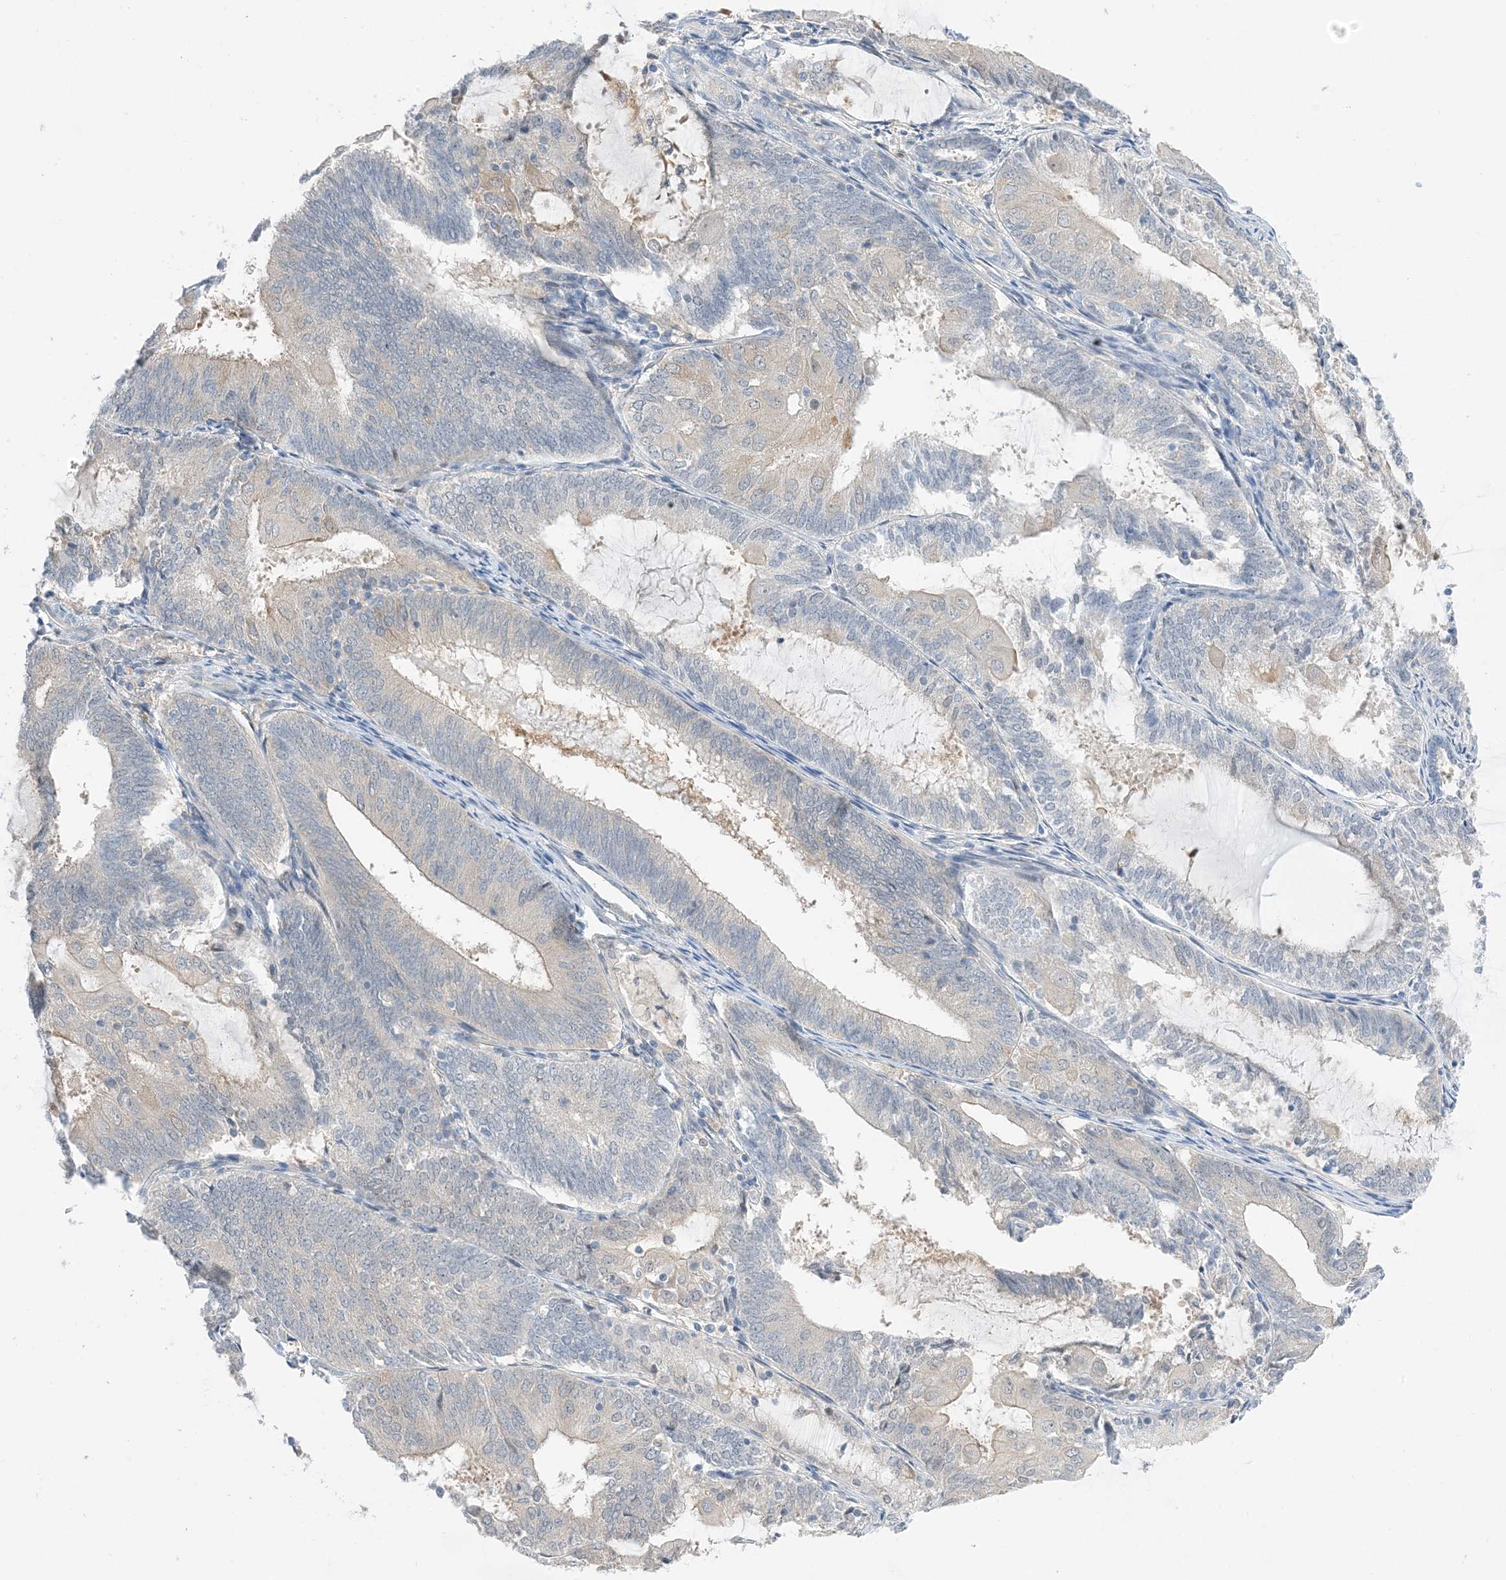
{"staining": {"intensity": "negative", "quantity": "none", "location": "none"}, "tissue": "endometrial cancer", "cell_type": "Tumor cells", "image_type": "cancer", "snomed": [{"axis": "morphology", "description": "Adenocarcinoma, NOS"}, {"axis": "topography", "description": "Endometrium"}], "caption": "Tumor cells are negative for brown protein staining in adenocarcinoma (endometrial).", "gene": "KIFBP", "patient": {"sex": "female", "age": 81}}